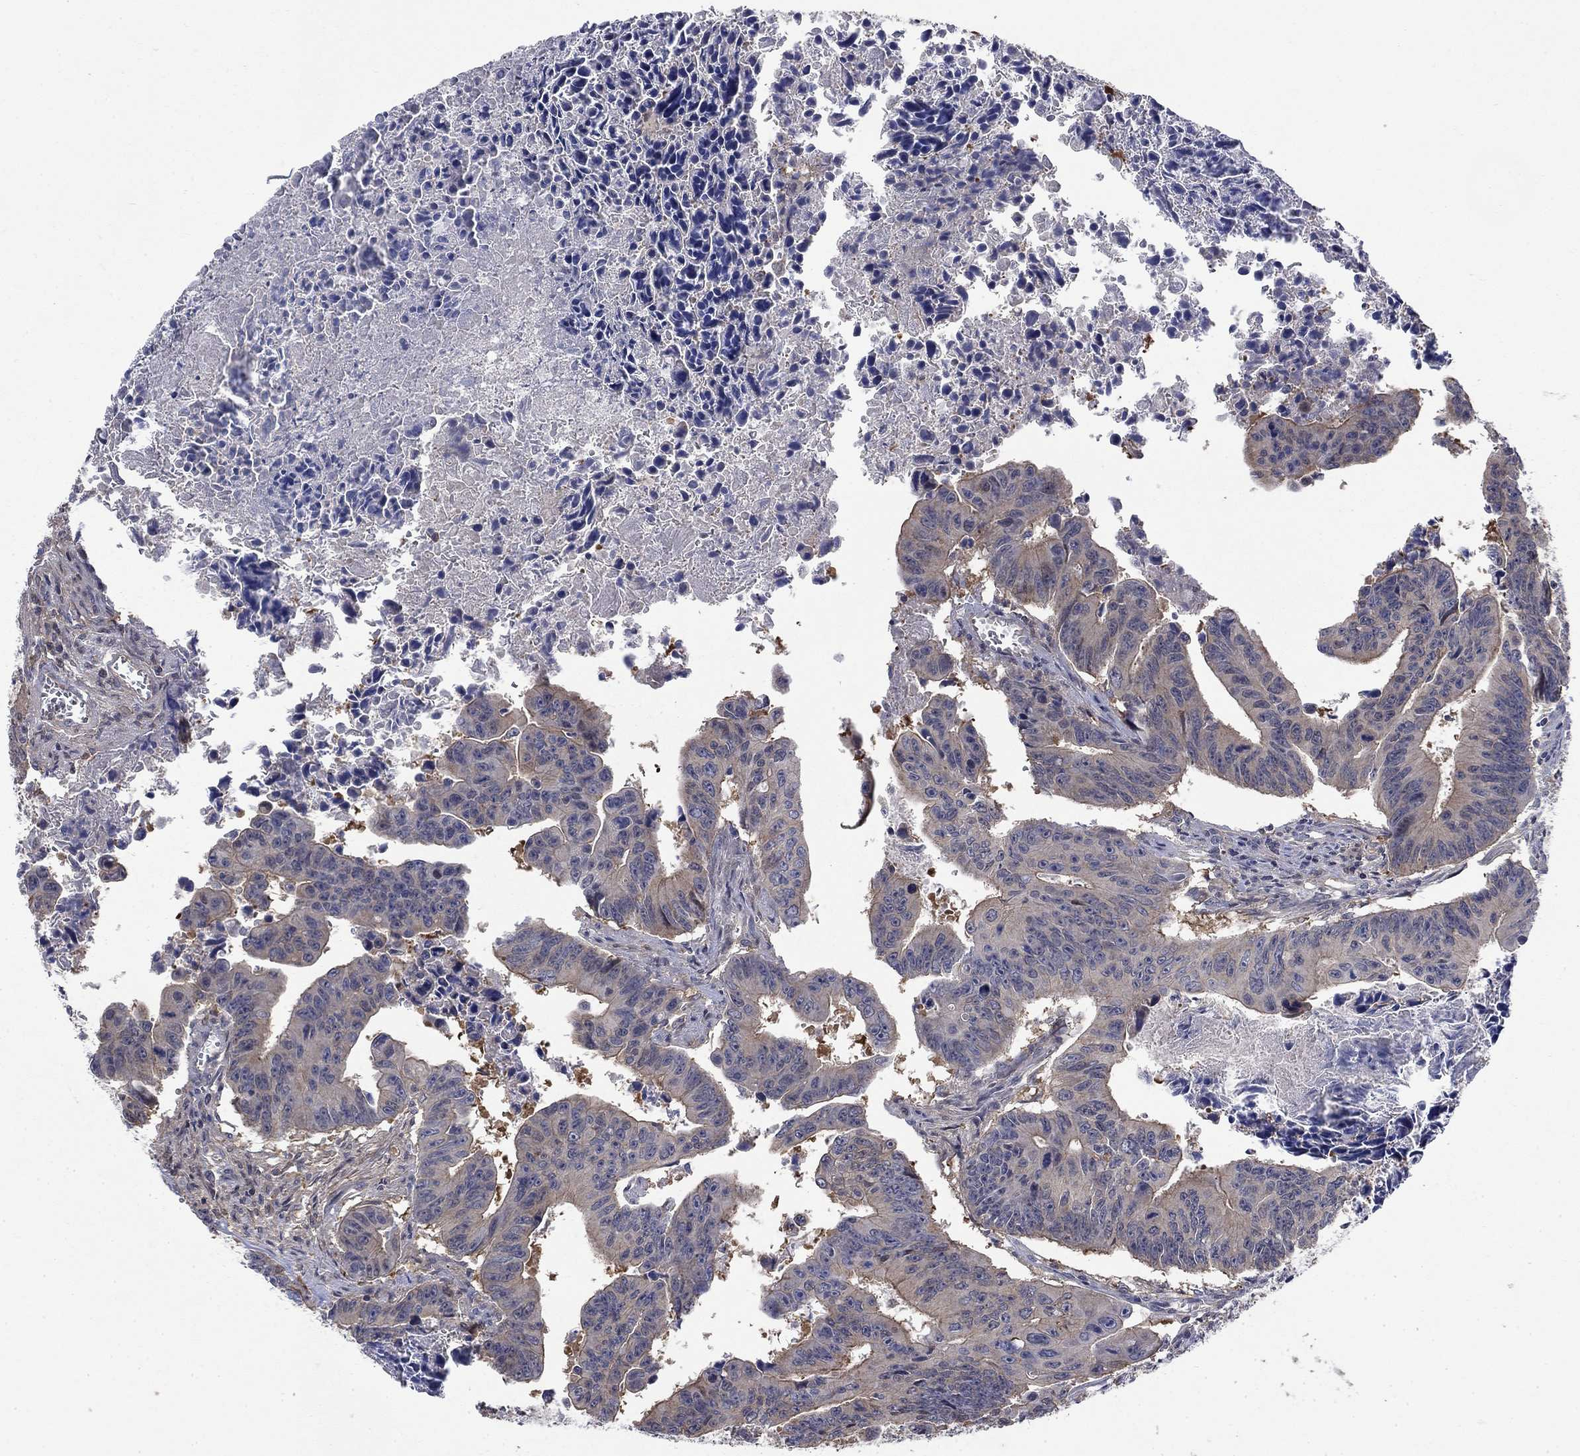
{"staining": {"intensity": "weak", "quantity": ">75%", "location": "cytoplasmic/membranous"}, "tissue": "colorectal cancer", "cell_type": "Tumor cells", "image_type": "cancer", "snomed": [{"axis": "morphology", "description": "Adenocarcinoma, NOS"}, {"axis": "topography", "description": "Colon"}], "caption": "Immunohistochemical staining of human colorectal cancer exhibits low levels of weak cytoplasmic/membranous protein staining in approximately >75% of tumor cells.", "gene": "PDZD2", "patient": {"sex": "female", "age": 87}}